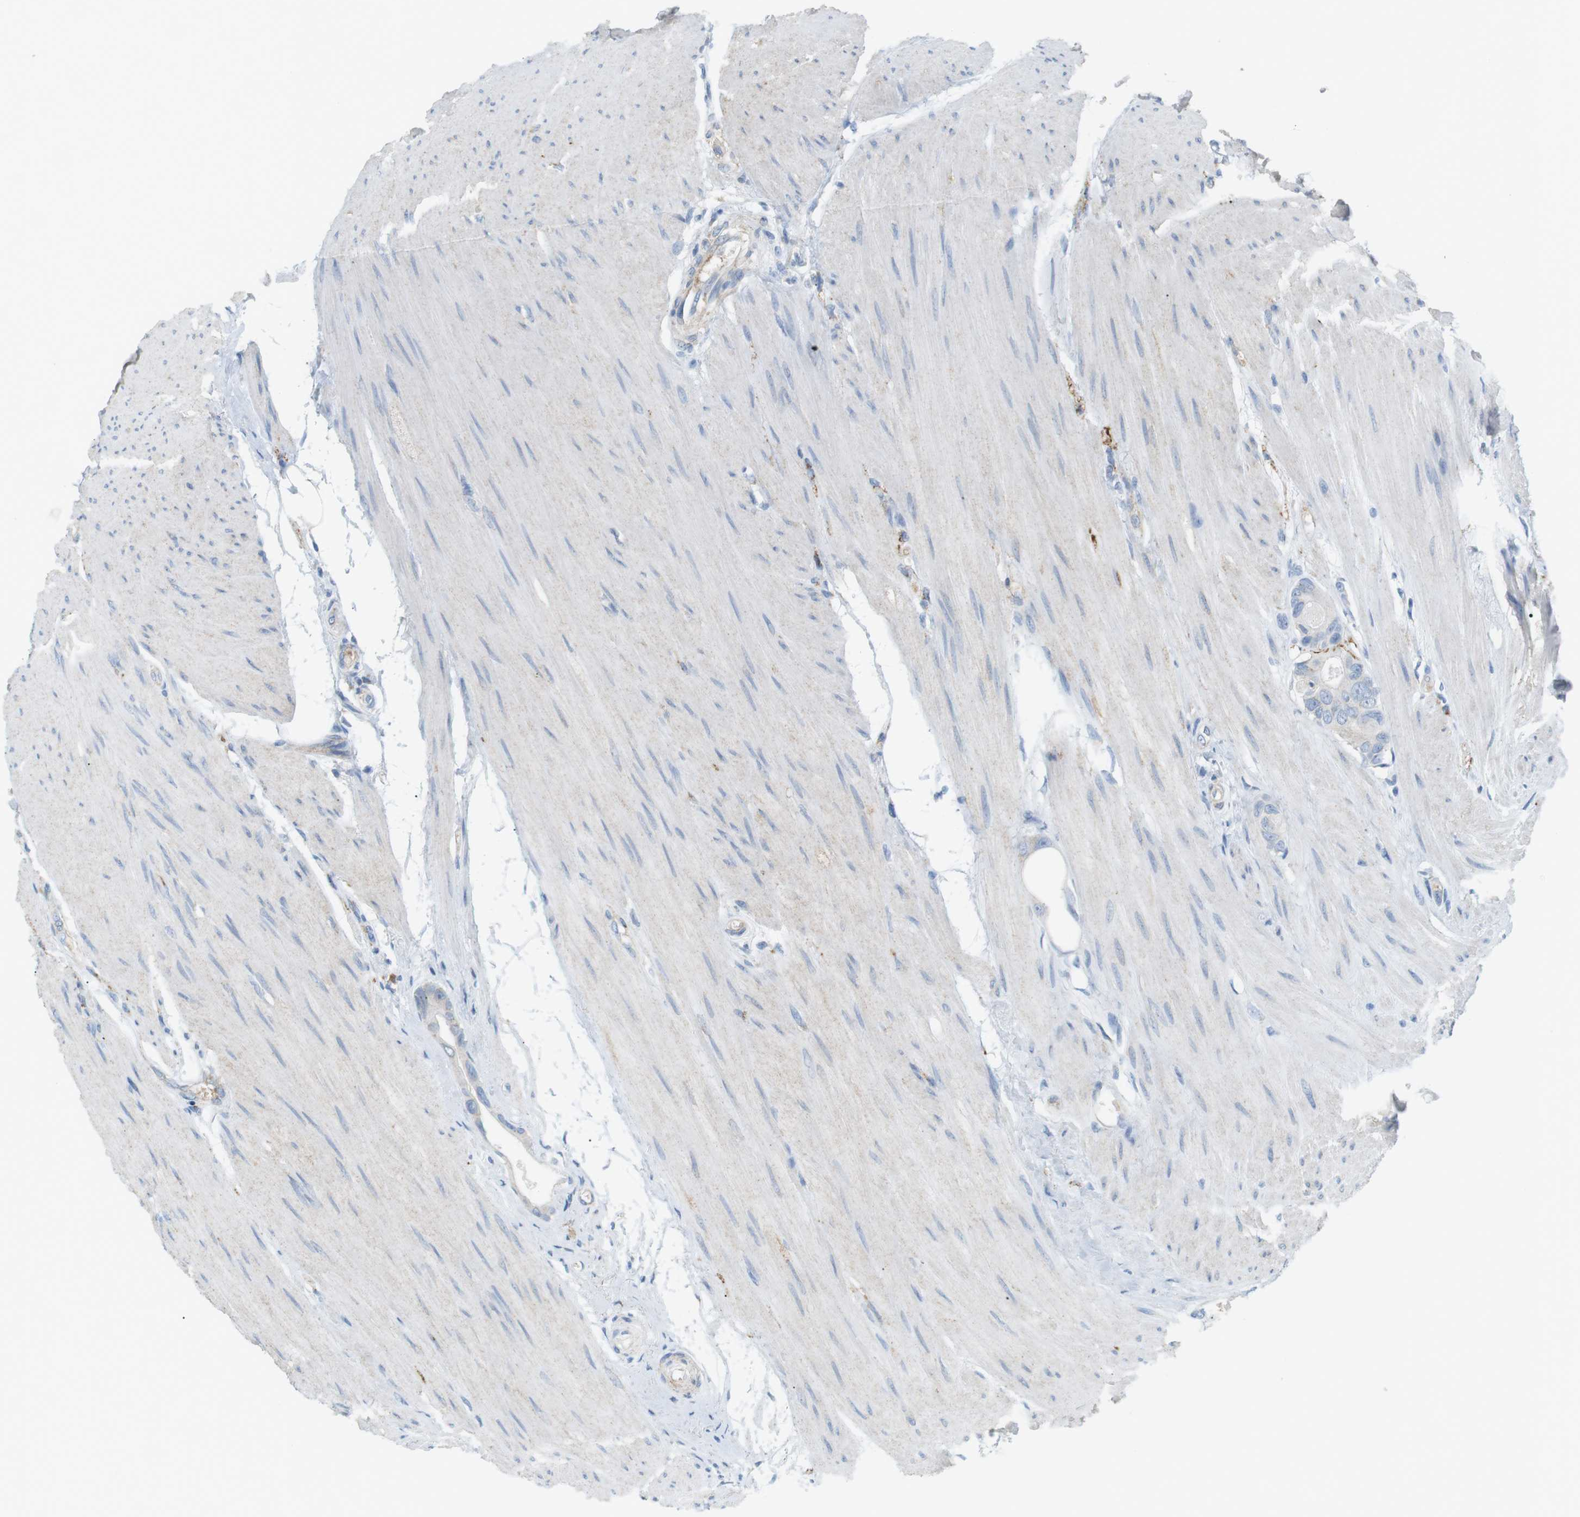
{"staining": {"intensity": "negative", "quantity": "none", "location": "none"}, "tissue": "colorectal cancer", "cell_type": "Tumor cells", "image_type": "cancer", "snomed": [{"axis": "morphology", "description": "Adenocarcinoma, NOS"}, {"axis": "topography", "description": "Rectum"}], "caption": "The immunohistochemistry photomicrograph has no significant staining in tumor cells of colorectal adenocarcinoma tissue.", "gene": "VAMP1", "patient": {"sex": "male", "age": 51}}